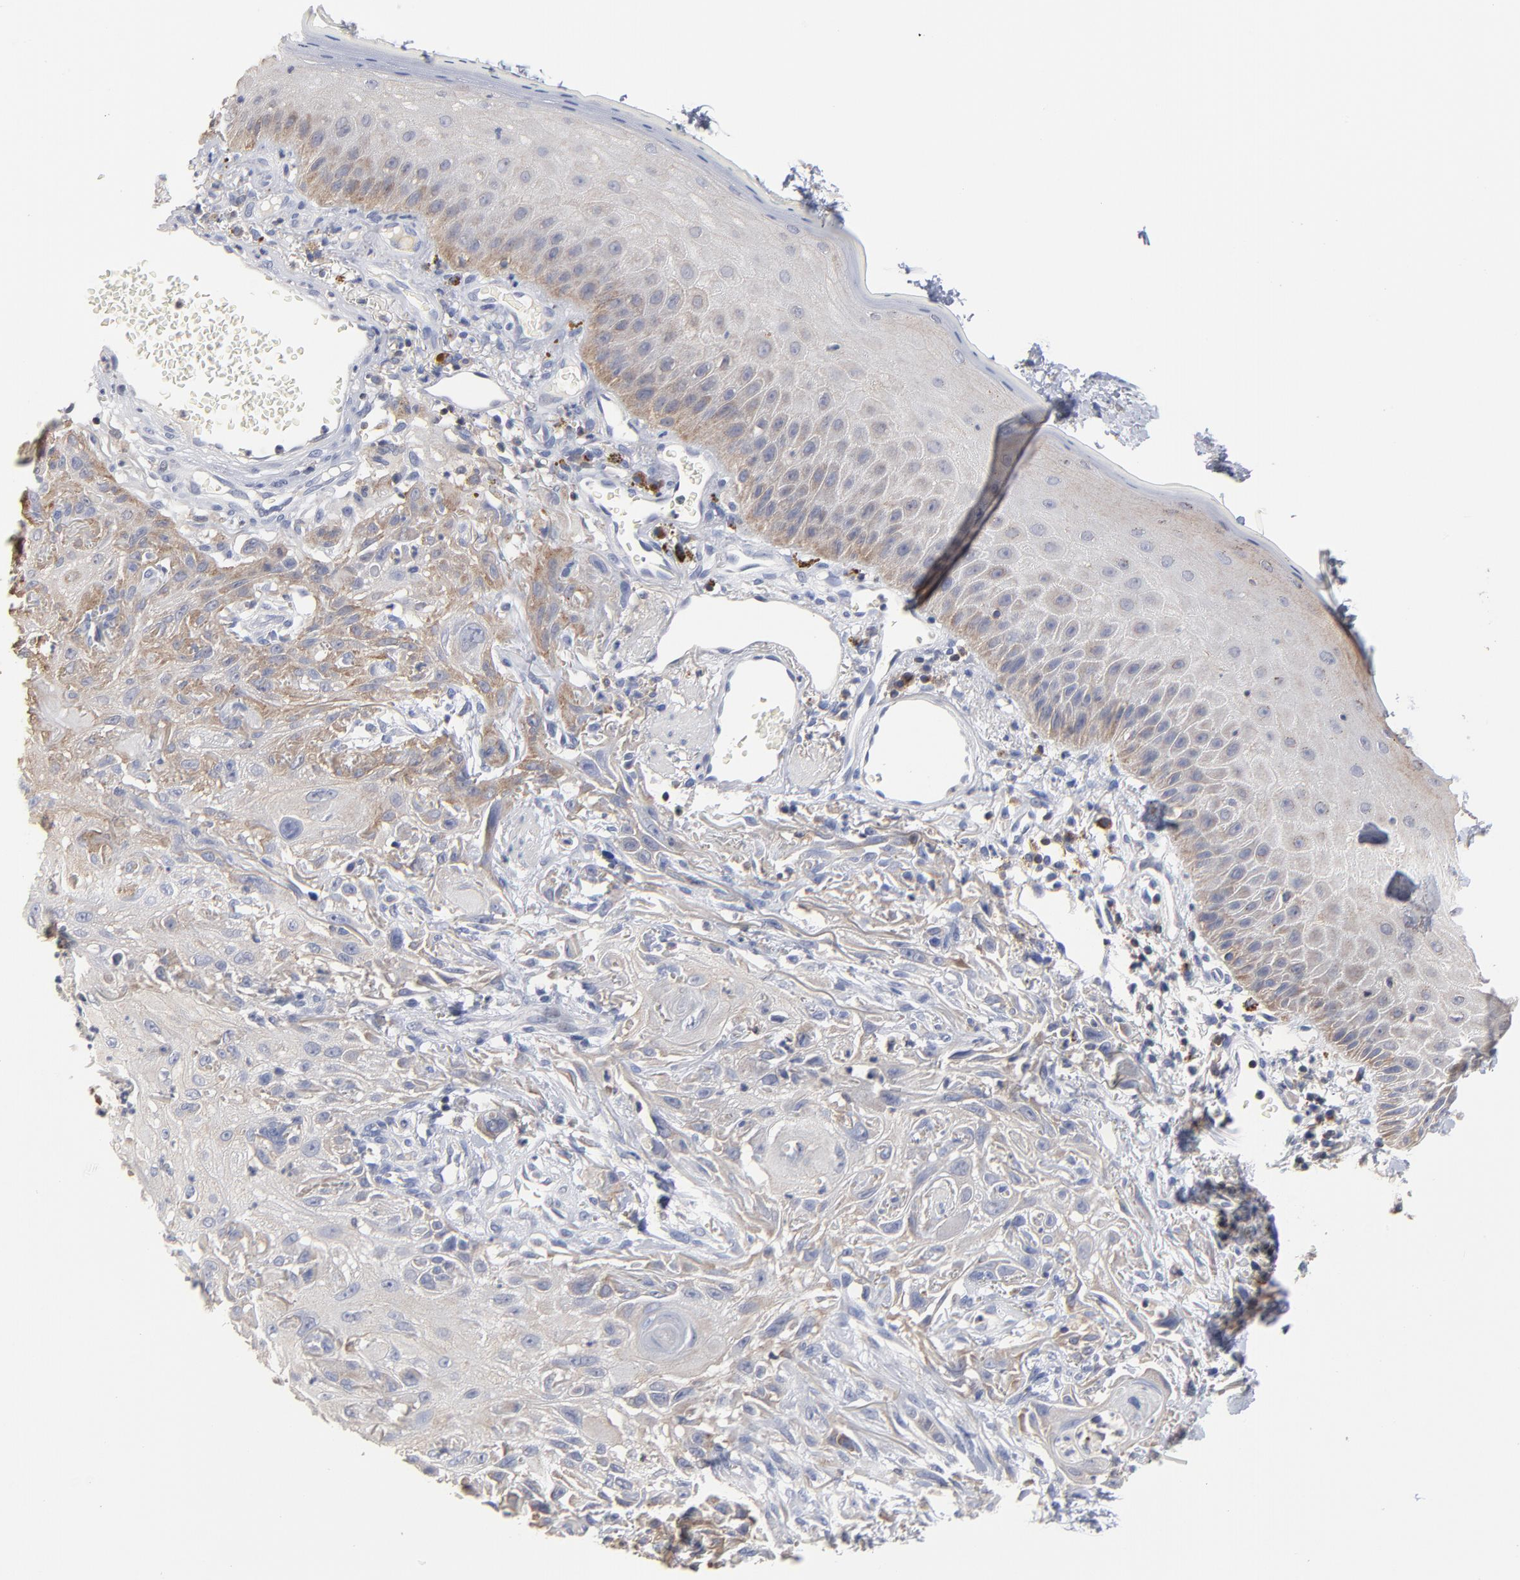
{"staining": {"intensity": "moderate", "quantity": ">75%", "location": "cytoplasmic/membranous"}, "tissue": "skin cancer", "cell_type": "Tumor cells", "image_type": "cancer", "snomed": [{"axis": "morphology", "description": "Squamous cell carcinoma, NOS"}, {"axis": "topography", "description": "Skin"}], "caption": "Immunohistochemical staining of squamous cell carcinoma (skin) demonstrates medium levels of moderate cytoplasmic/membranous staining in approximately >75% of tumor cells. The staining is performed using DAB (3,3'-diaminobenzidine) brown chromogen to label protein expression. The nuclei are counter-stained blue using hematoxylin.", "gene": "PDLIM2", "patient": {"sex": "female", "age": 59}}